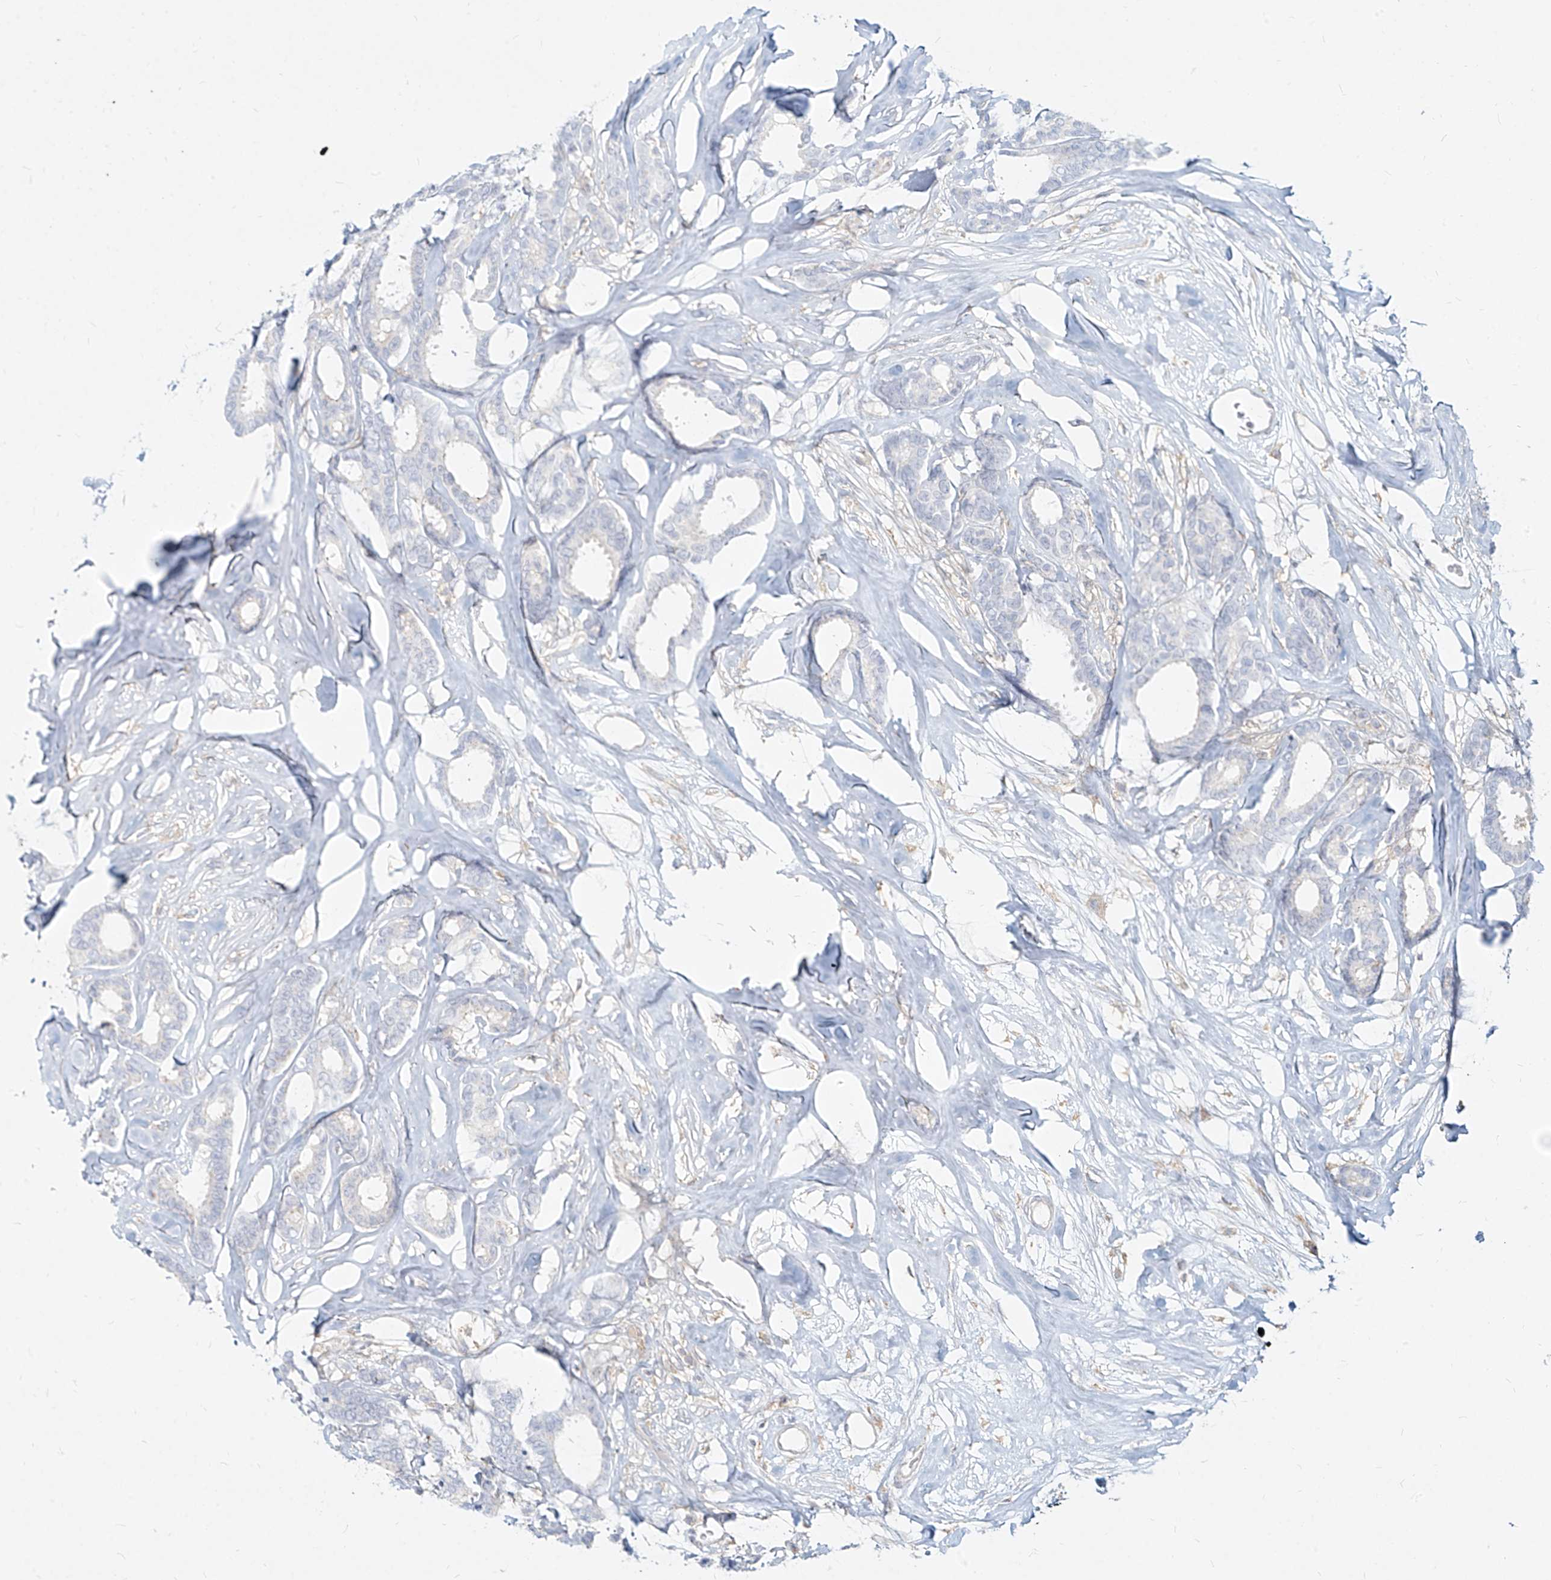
{"staining": {"intensity": "negative", "quantity": "none", "location": "none"}, "tissue": "breast cancer", "cell_type": "Tumor cells", "image_type": "cancer", "snomed": [{"axis": "morphology", "description": "Duct carcinoma"}, {"axis": "topography", "description": "Breast"}], "caption": "Tumor cells show no significant protein positivity in invasive ductal carcinoma (breast).", "gene": "SLC2A12", "patient": {"sex": "female", "age": 87}}